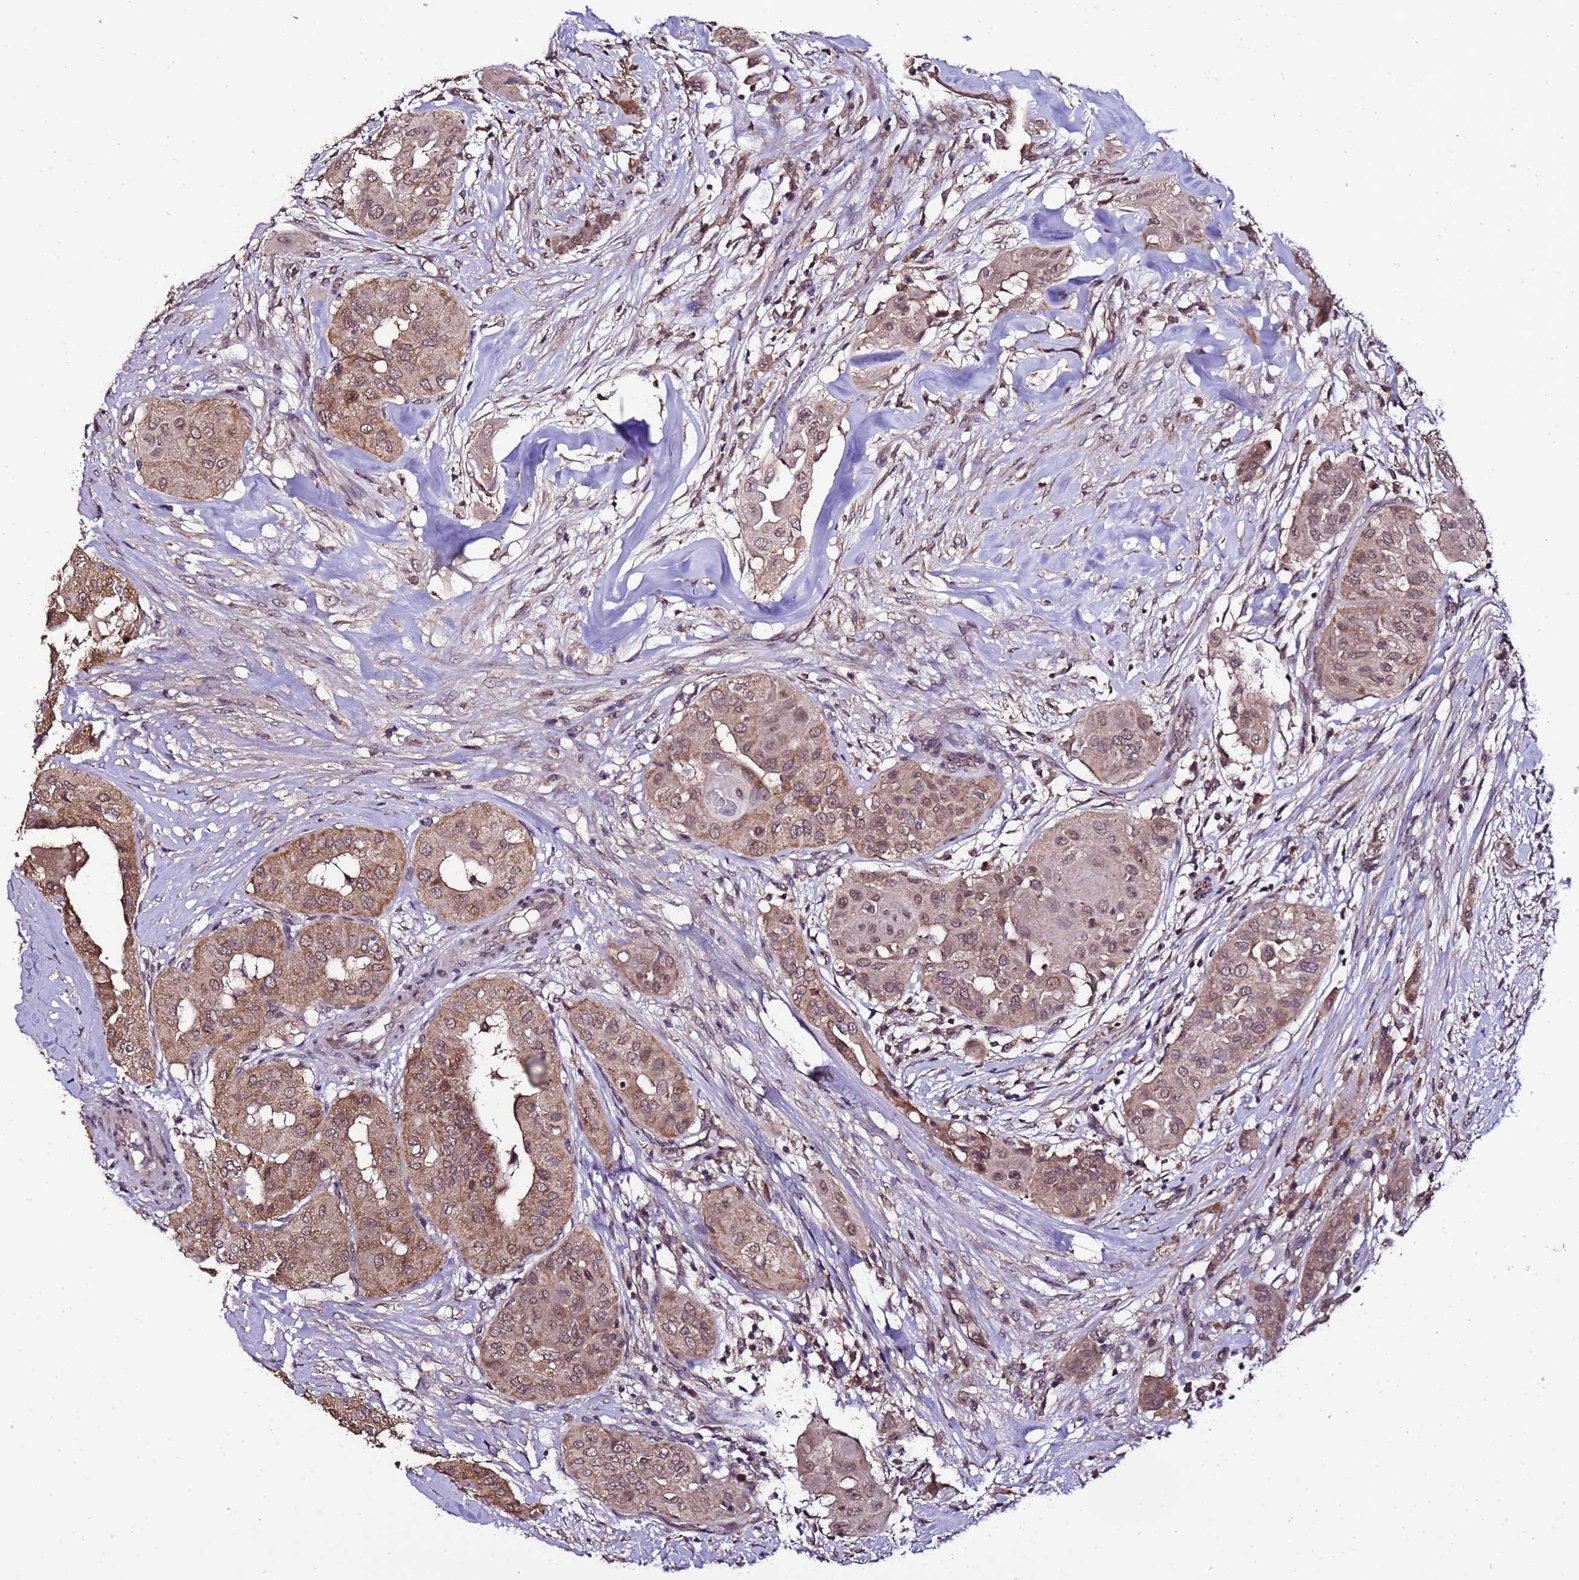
{"staining": {"intensity": "moderate", "quantity": ">75%", "location": "cytoplasmic/membranous,nuclear"}, "tissue": "thyroid cancer", "cell_type": "Tumor cells", "image_type": "cancer", "snomed": [{"axis": "morphology", "description": "Papillary adenocarcinoma, NOS"}, {"axis": "topography", "description": "Thyroid gland"}], "caption": "Approximately >75% of tumor cells in papillary adenocarcinoma (thyroid) display moderate cytoplasmic/membranous and nuclear protein expression as visualized by brown immunohistochemical staining.", "gene": "ZNF329", "patient": {"sex": "female", "age": 59}}